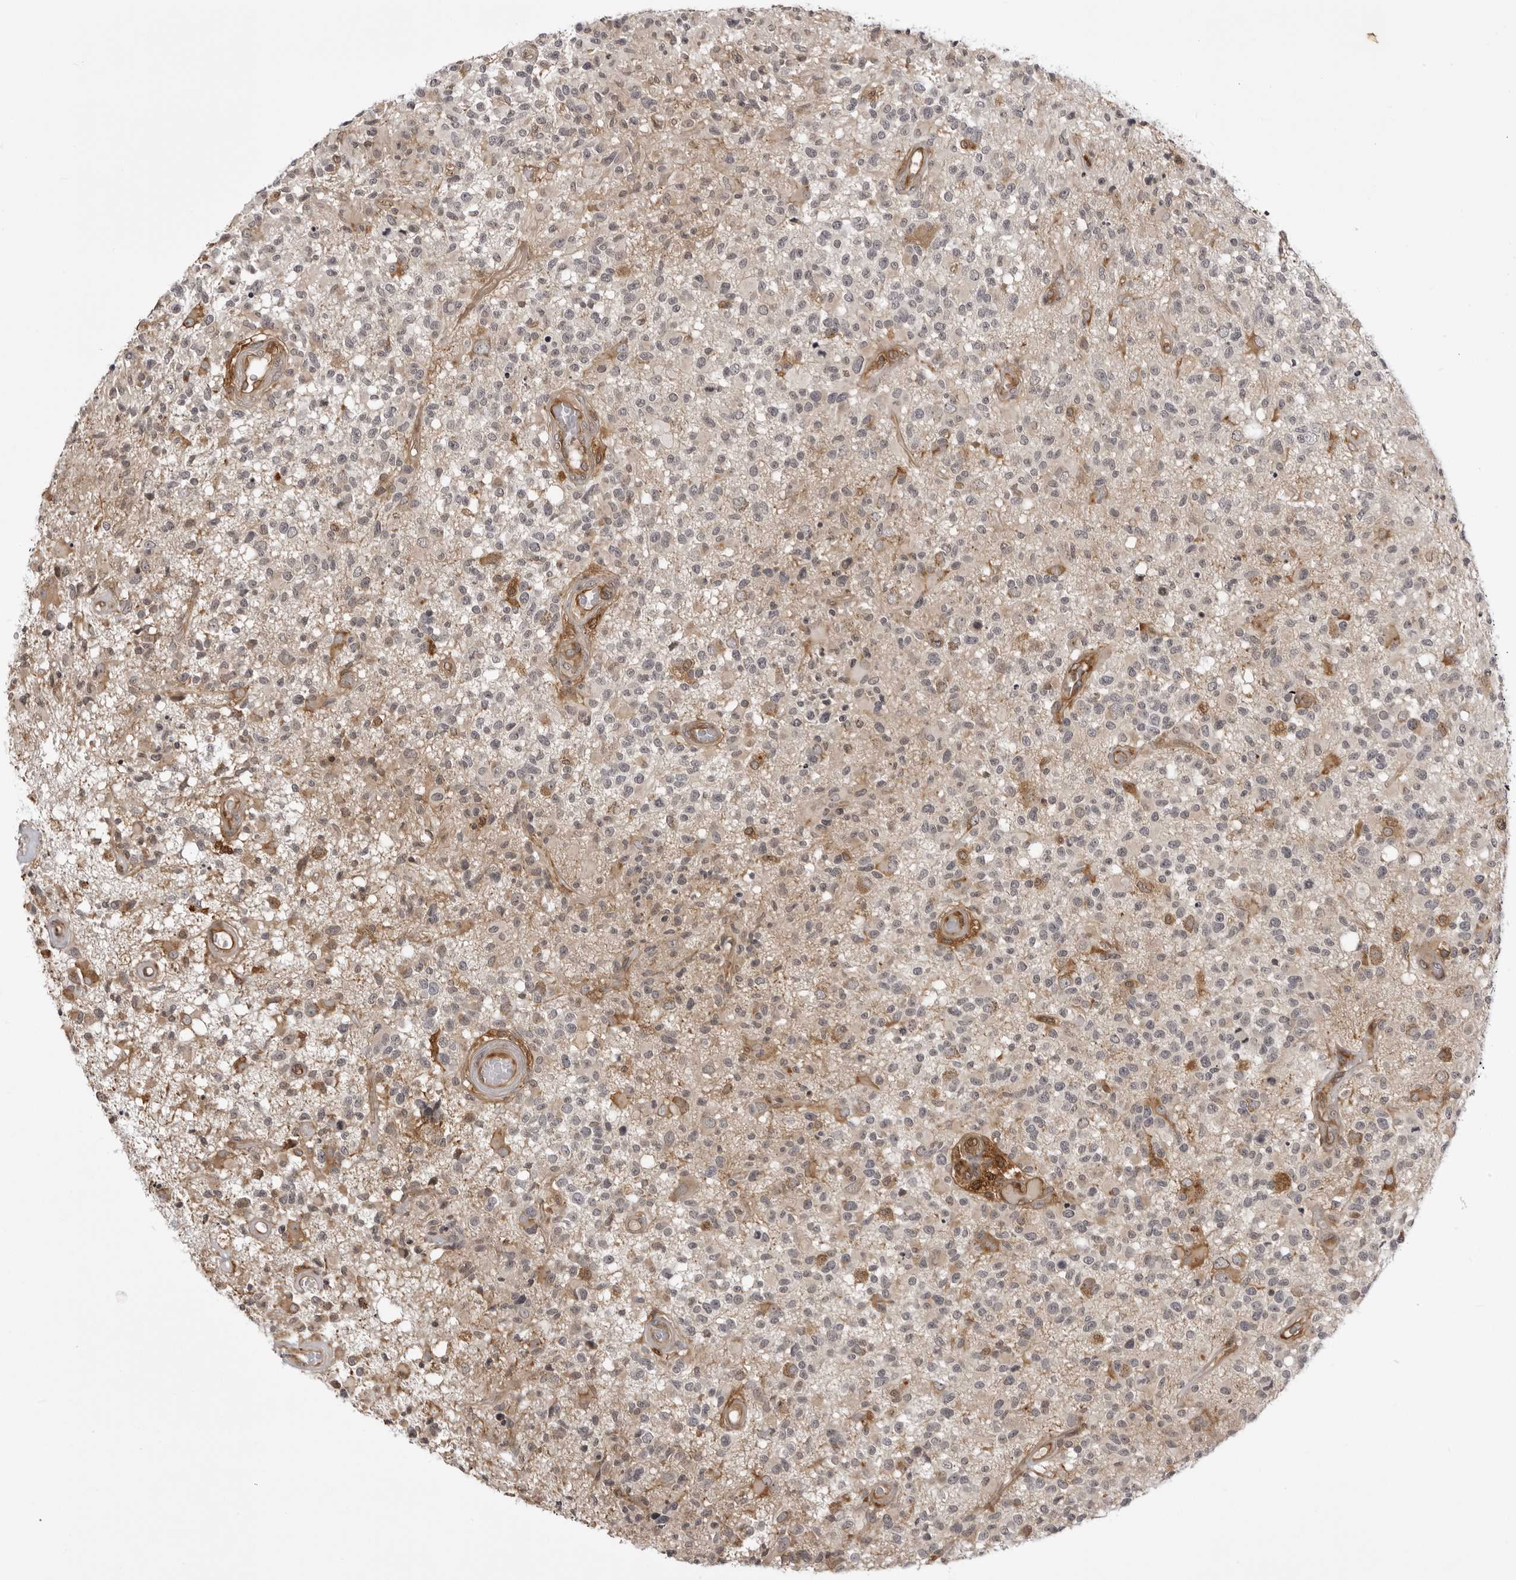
{"staining": {"intensity": "negative", "quantity": "none", "location": "none"}, "tissue": "glioma", "cell_type": "Tumor cells", "image_type": "cancer", "snomed": [{"axis": "morphology", "description": "Glioma, malignant, High grade"}, {"axis": "morphology", "description": "Glioblastoma, NOS"}, {"axis": "topography", "description": "Brain"}], "caption": "High power microscopy micrograph of an immunohistochemistry image of glioblastoma, revealing no significant expression in tumor cells.", "gene": "USP43", "patient": {"sex": "male", "age": 60}}